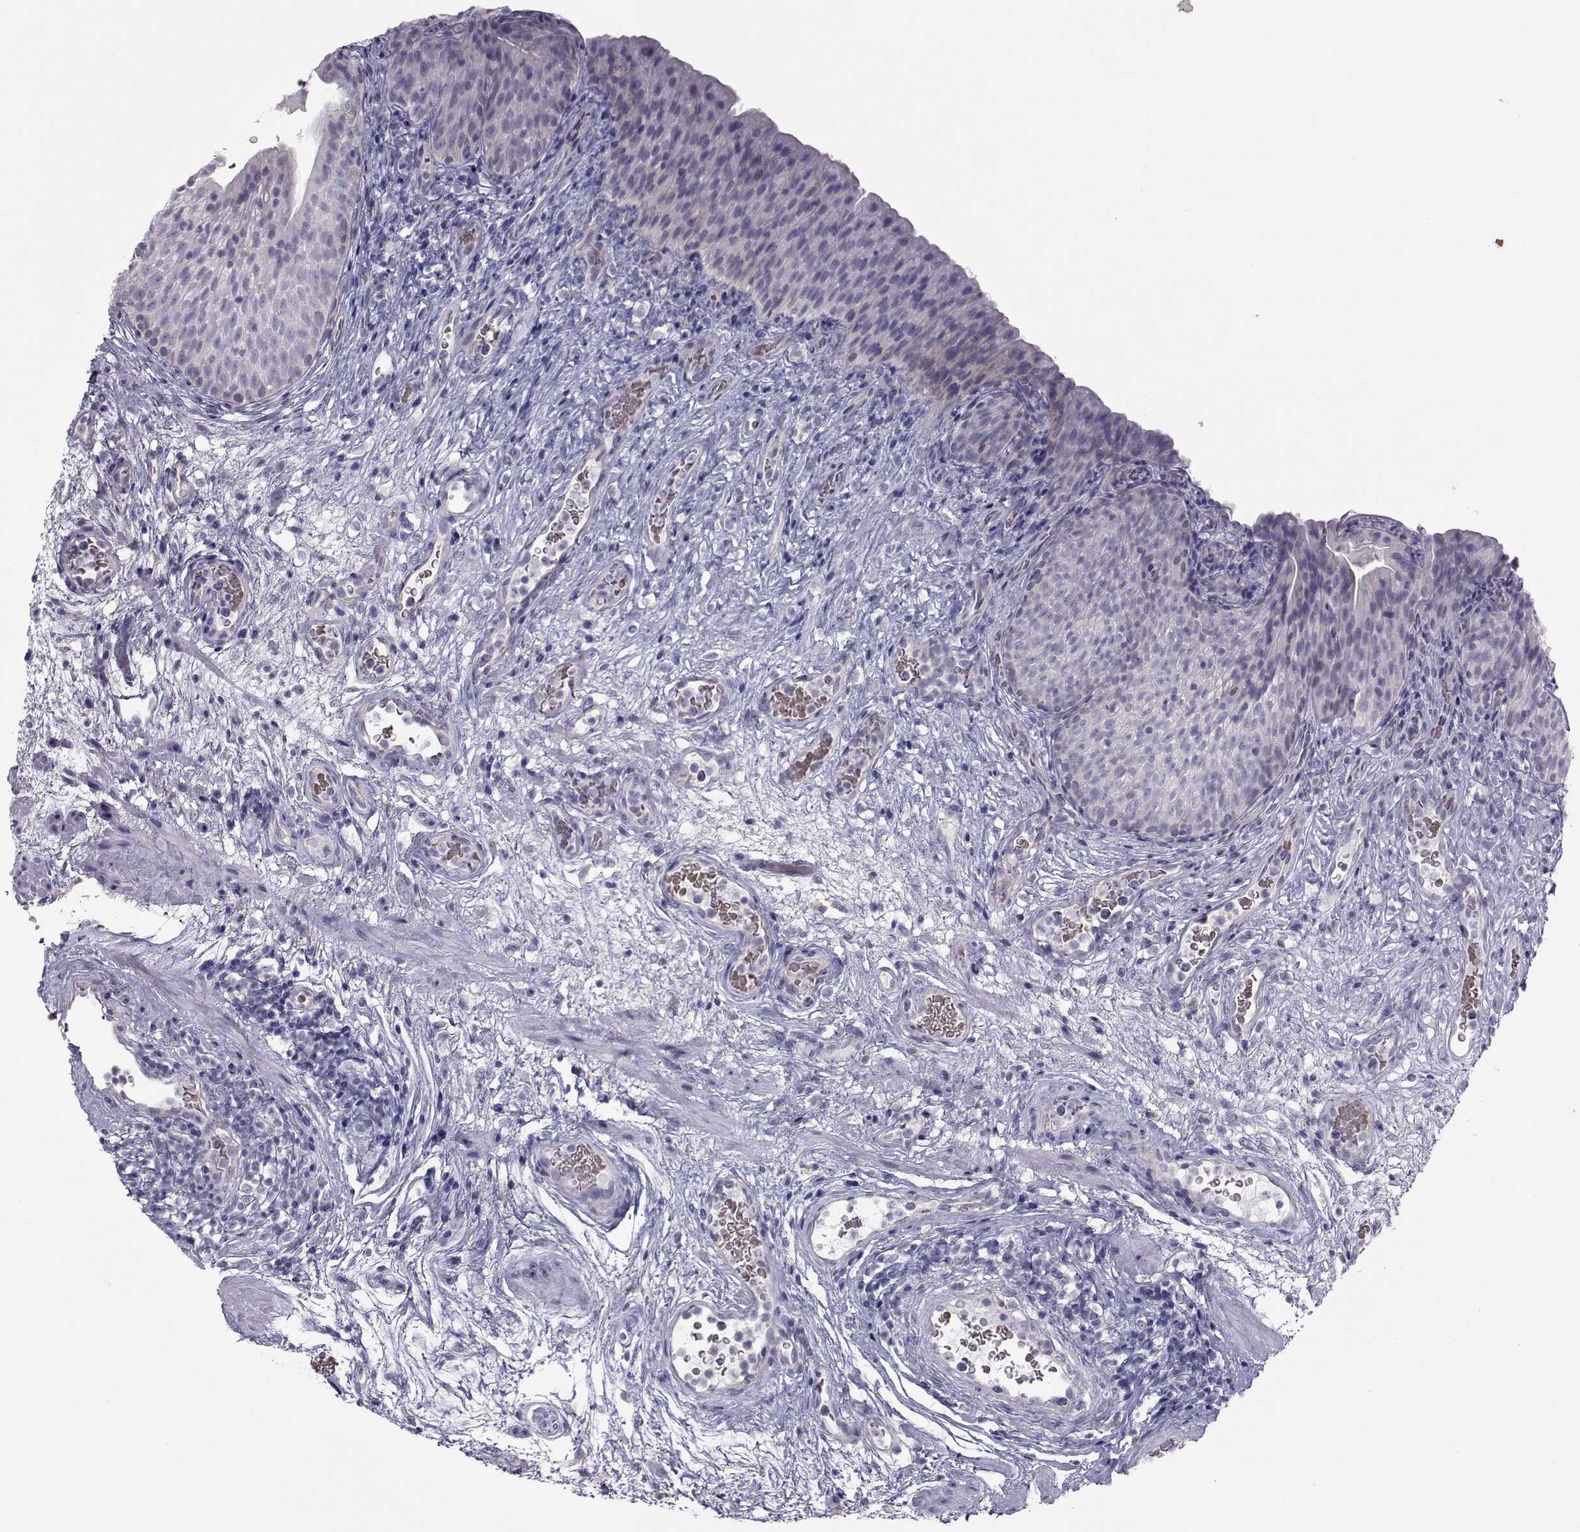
{"staining": {"intensity": "negative", "quantity": "none", "location": "none"}, "tissue": "urinary bladder", "cell_type": "Urothelial cells", "image_type": "normal", "snomed": [{"axis": "morphology", "description": "Normal tissue, NOS"}, {"axis": "topography", "description": "Urinary bladder"}], "caption": "Urothelial cells are negative for brown protein staining in benign urinary bladder. (DAB immunohistochemistry (IHC) with hematoxylin counter stain).", "gene": "GARIN3", "patient": {"sex": "male", "age": 76}}